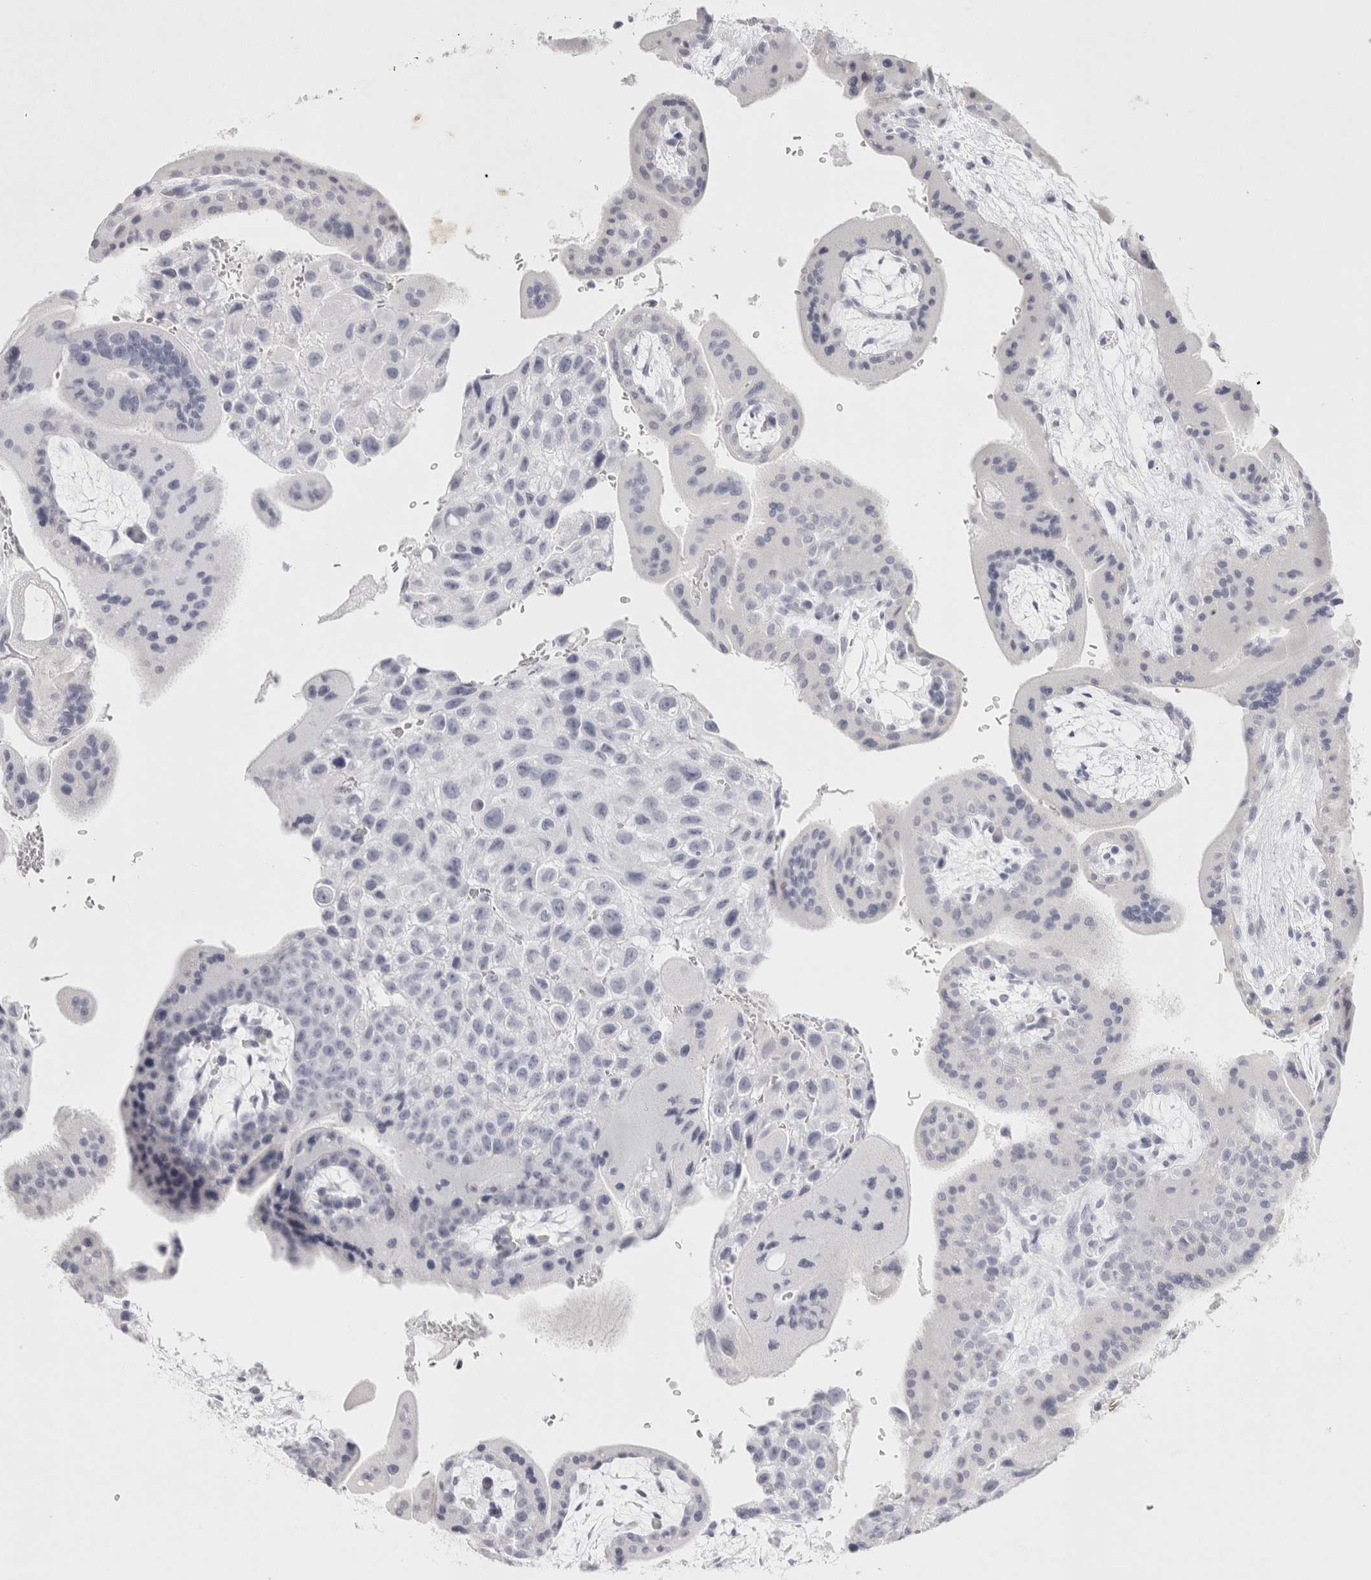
{"staining": {"intensity": "negative", "quantity": "none", "location": "none"}, "tissue": "placenta", "cell_type": "Decidual cells", "image_type": "normal", "snomed": [{"axis": "morphology", "description": "Normal tissue, NOS"}, {"axis": "topography", "description": "Placenta"}], "caption": "The image demonstrates no staining of decidual cells in unremarkable placenta. (IHC, brightfield microscopy, high magnification).", "gene": "GARIN1A", "patient": {"sex": "female", "age": 35}}